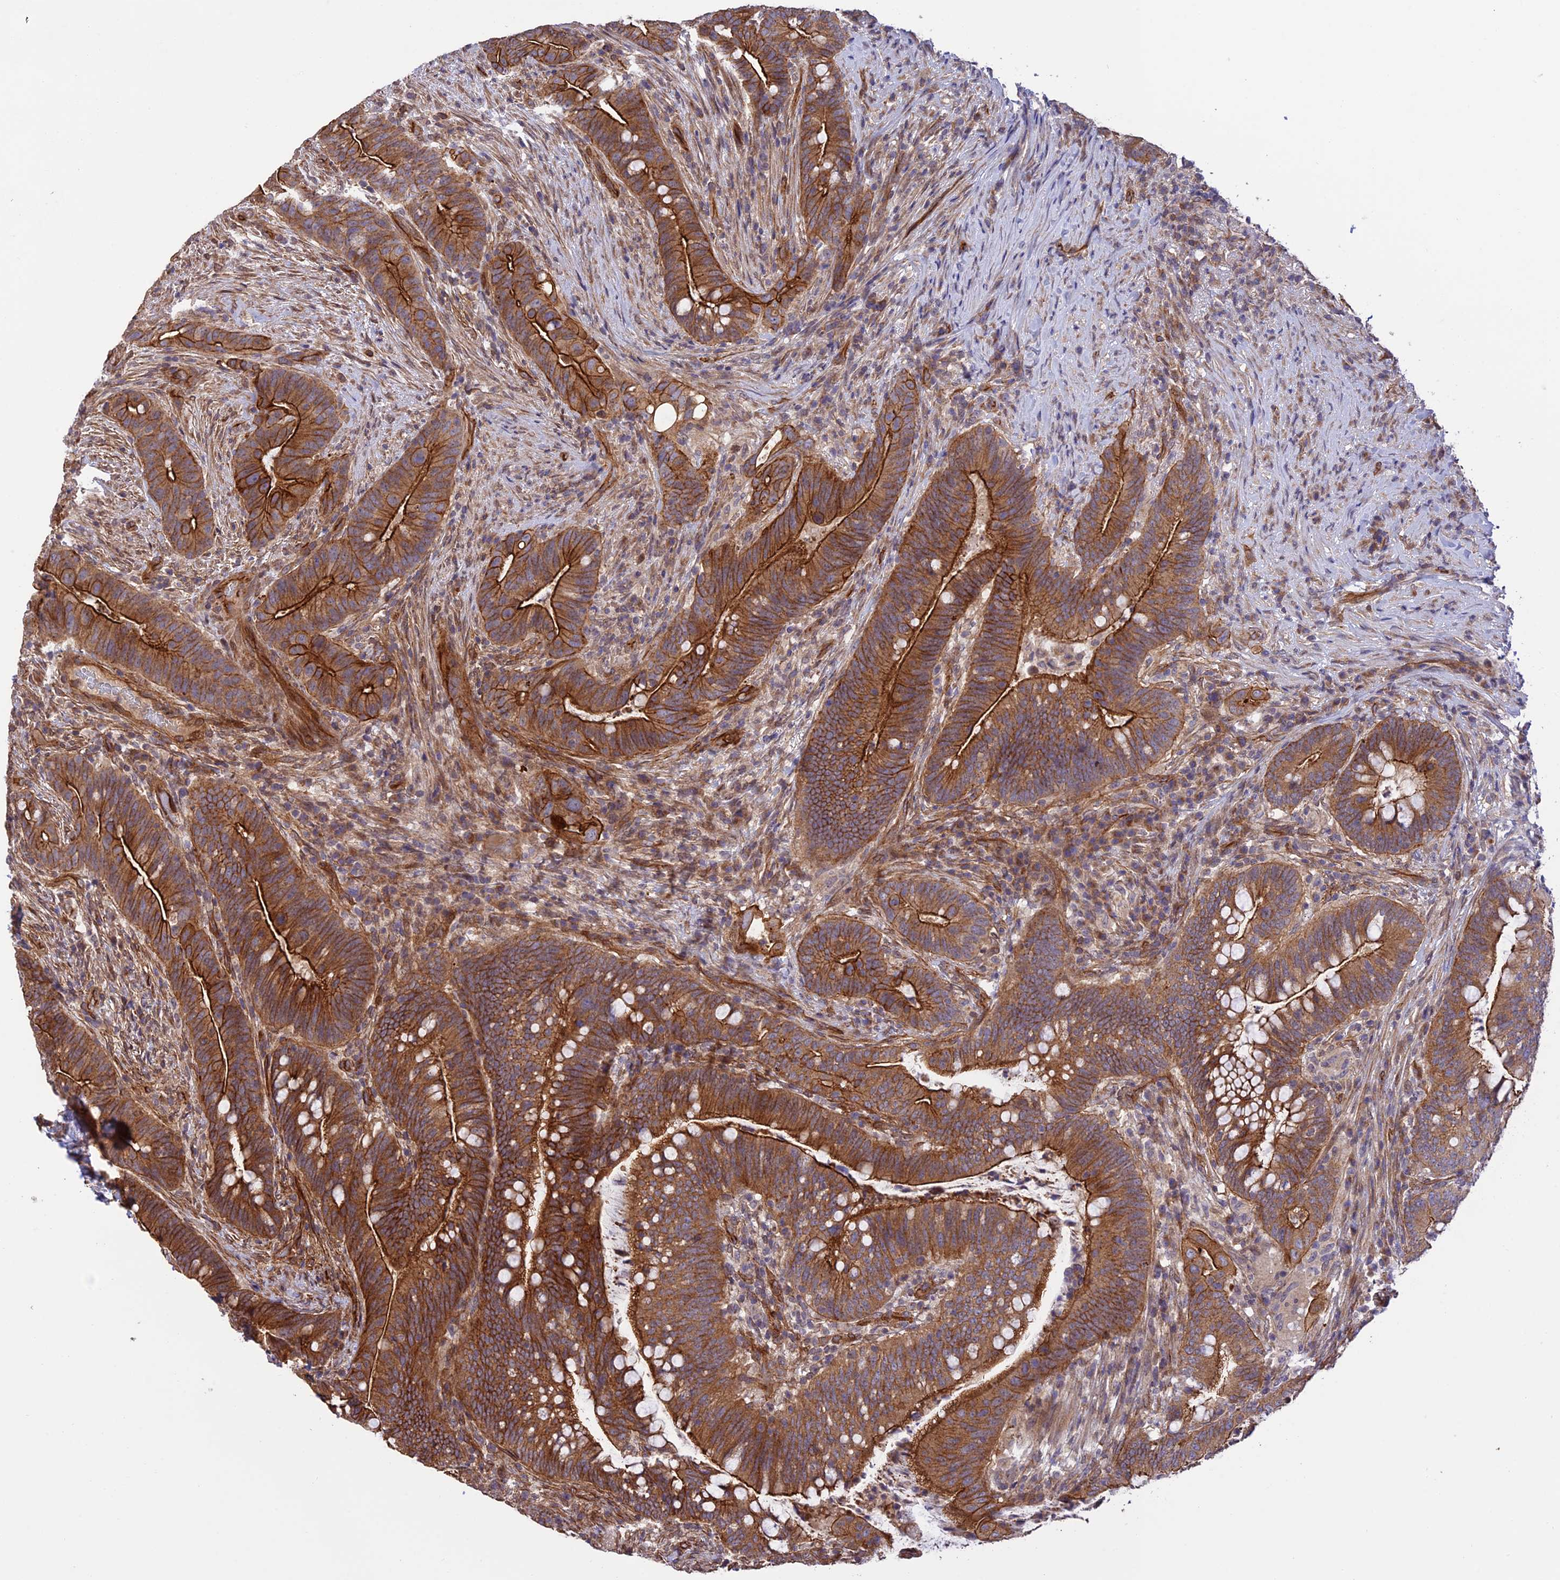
{"staining": {"intensity": "strong", "quantity": ">75%", "location": "cytoplasmic/membranous"}, "tissue": "colorectal cancer", "cell_type": "Tumor cells", "image_type": "cancer", "snomed": [{"axis": "morphology", "description": "Adenocarcinoma, NOS"}, {"axis": "topography", "description": "Colon"}], "caption": "Colorectal adenocarcinoma stained with DAB (3,3'-diaminobenzidine) immunohistochemistry (IHC) demonstrates high levels of strong cytoplasmic/membranous staining in about >75% of tumor cells.", "gene": "HOMER2", "patient": {"sex": "female", "age": 66}}